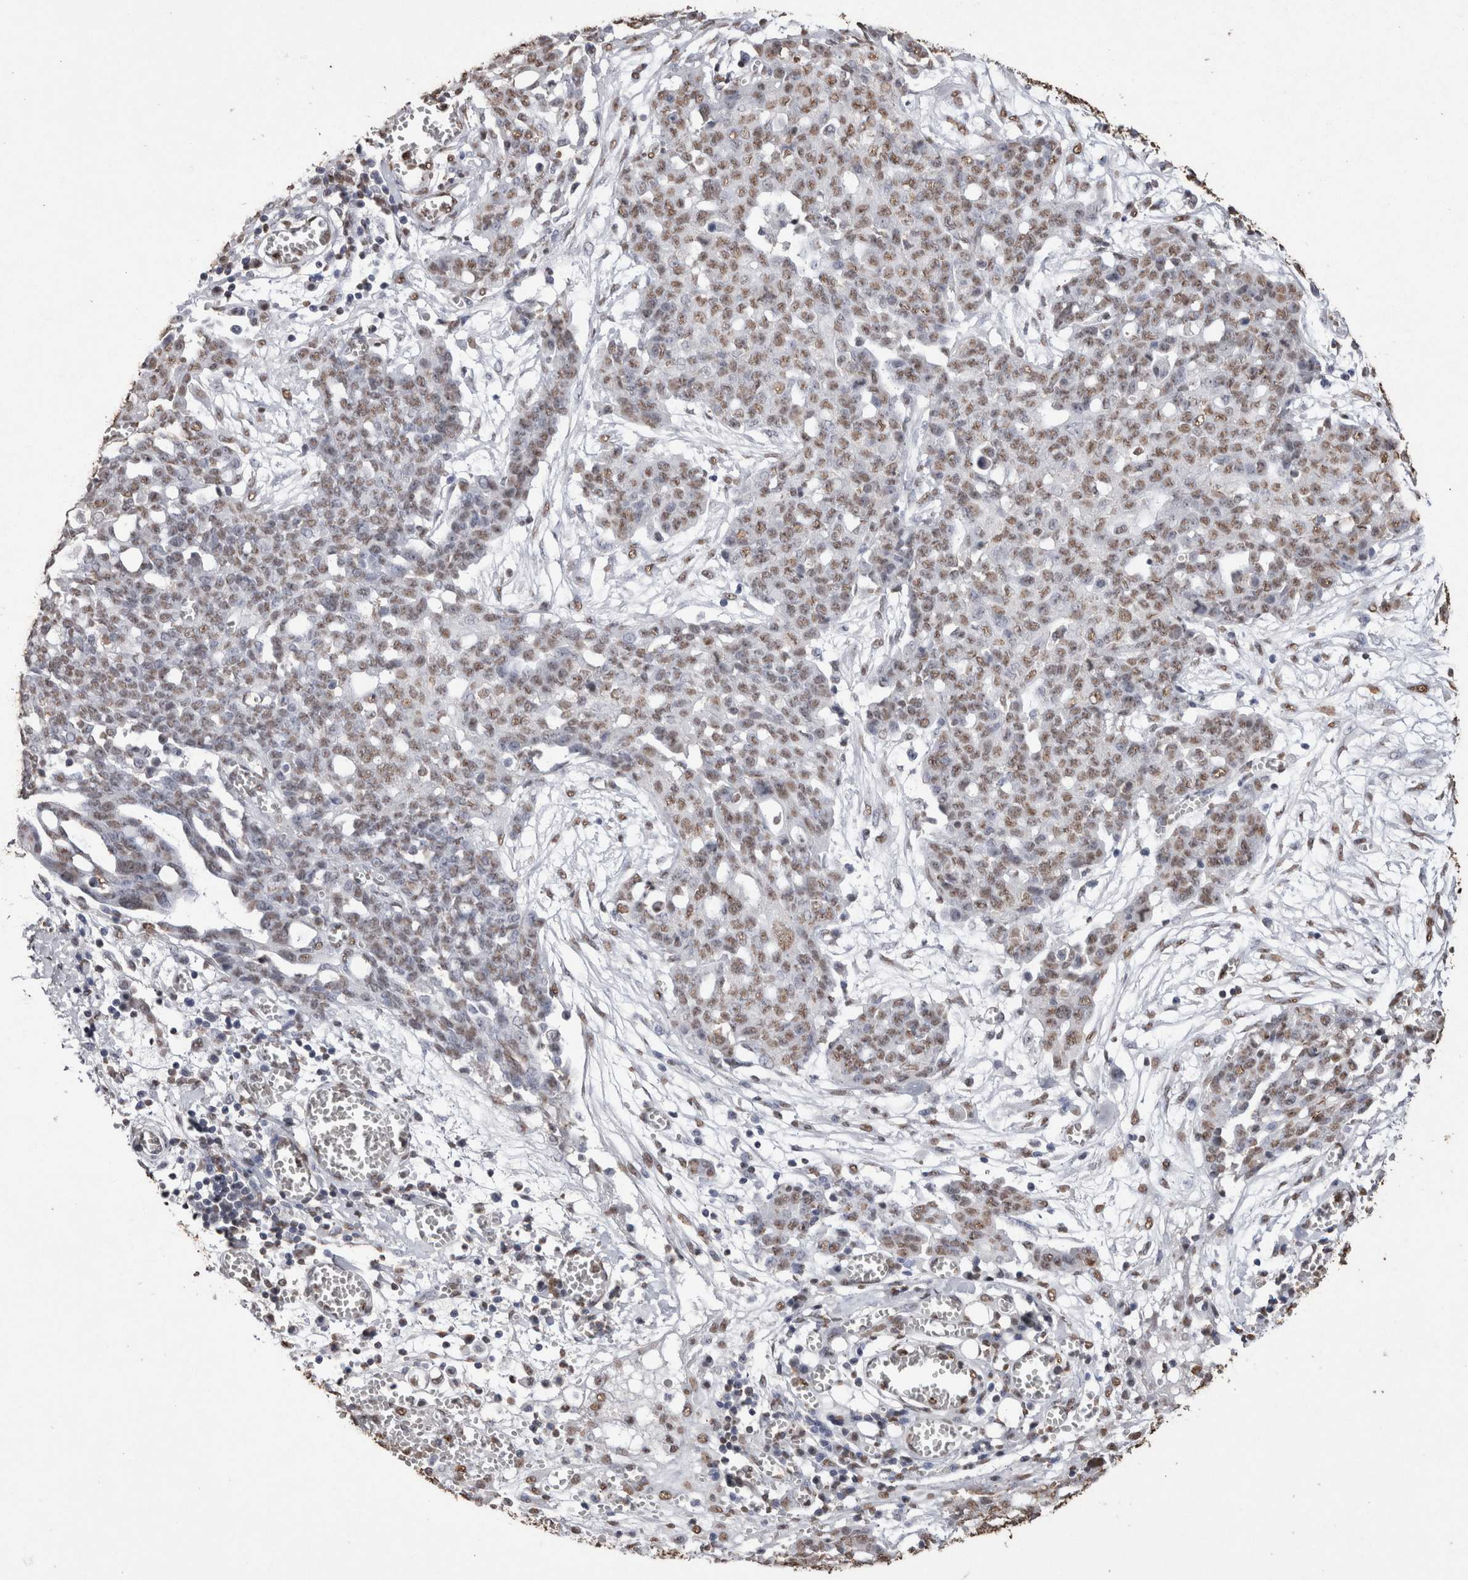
{"staining": {"intensity": "moderate", "quantity": ">75%", "location": "nuclear"}, "tissue": "ovarian cancer", "cell_type": "Tumor cells", "image_type": "cancer", "snomed": [{"axis": "morphology", "description": "Cystadenocarcinoma, serous, NOS"}, {"axis": "topography", "description": "Soft tissue"}, {"axis": "topography", "description": "Ovary"}], "caption": "This photomicrograph displays ovarian cancer stained with immunohistochemistry to label a protein in brown. The nuclear of tumor cells show moderate positivity for the protein. Nuclei are counter-stained blue.", "gene": "NTHL1", "patient": {"sex": "female", "age": 57}}